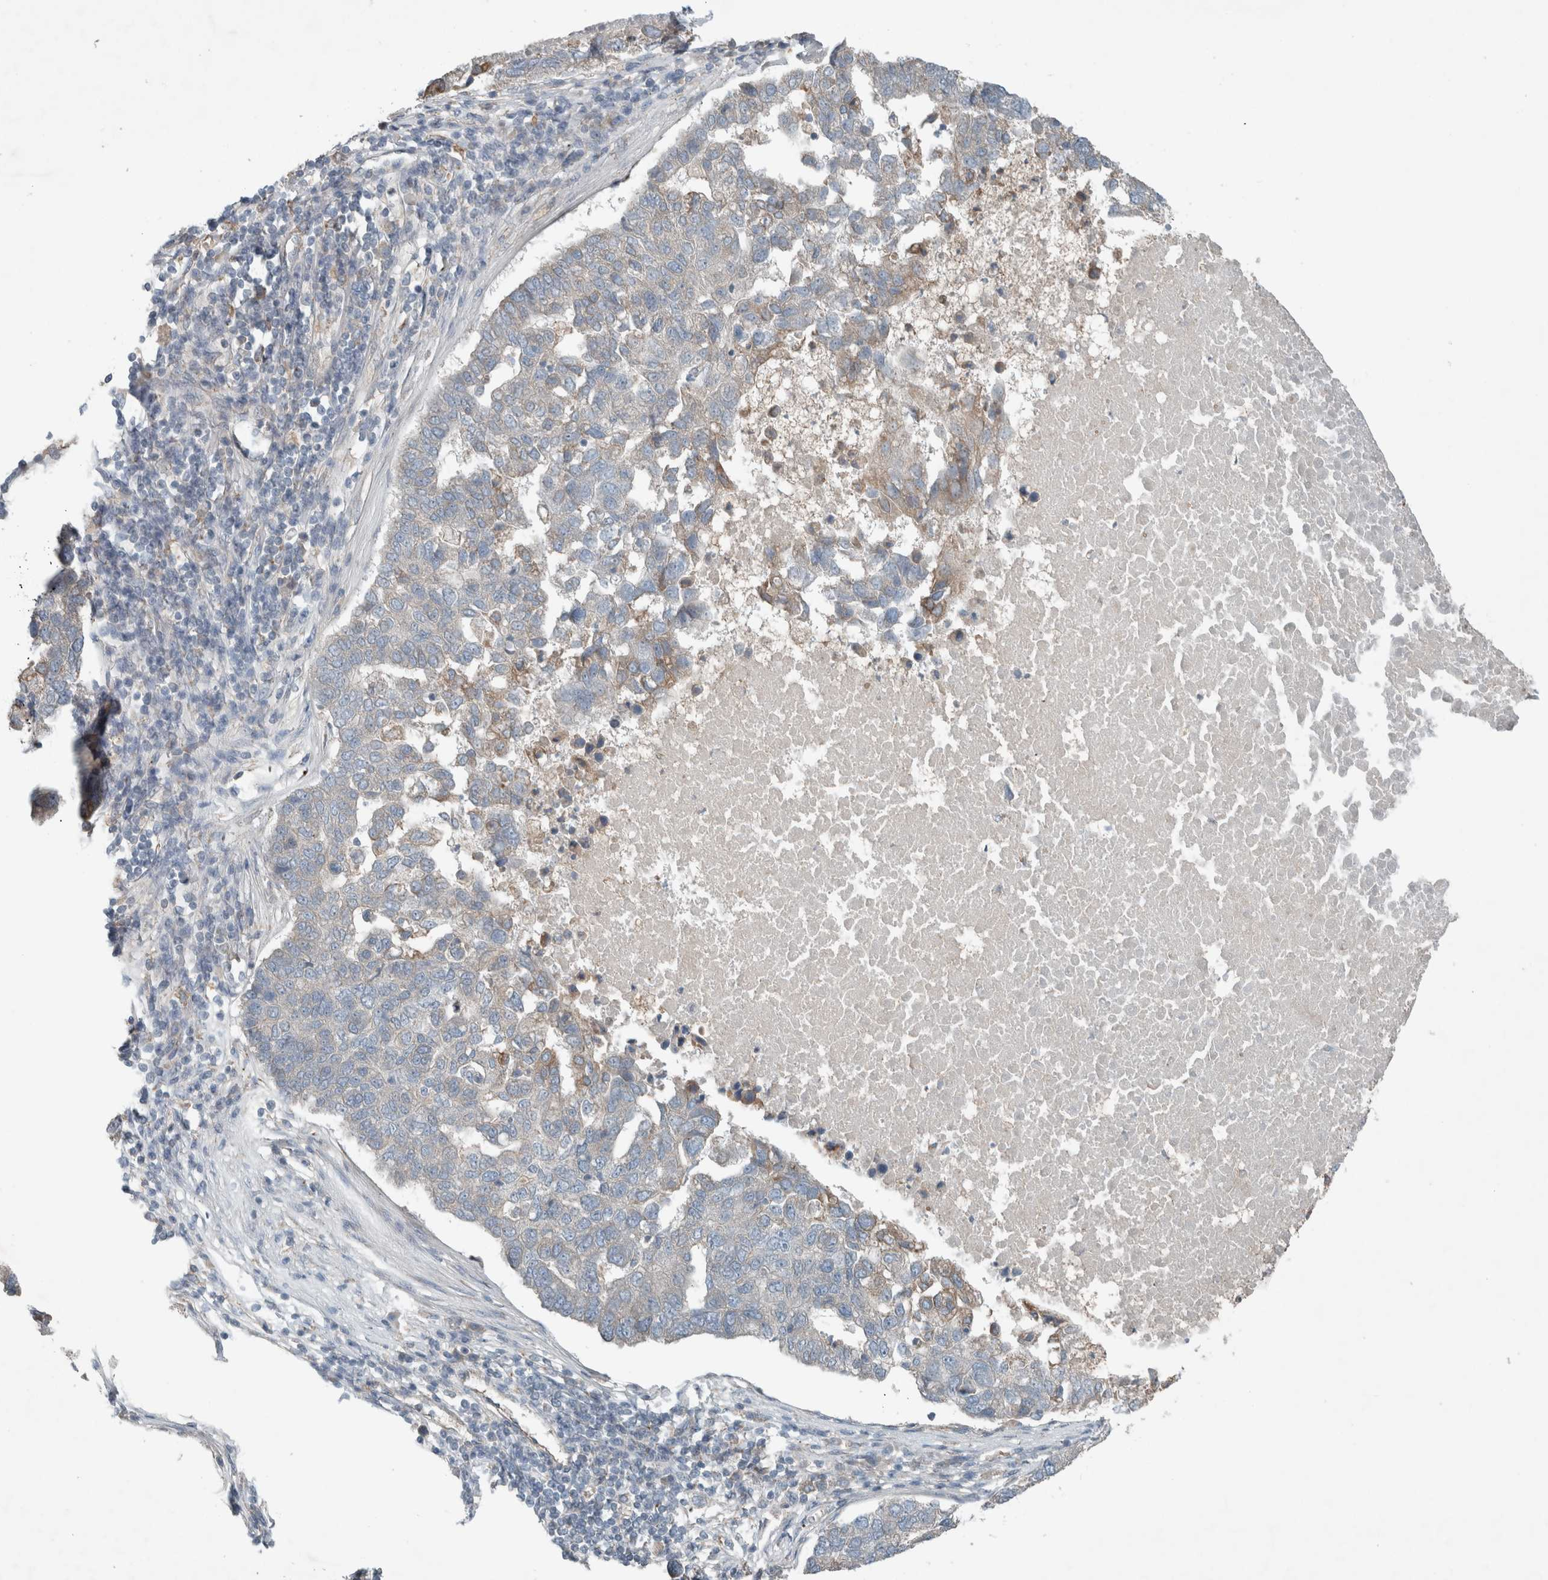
{"staining": {"intensity": "weak", "quantity": "<25%", "location": "cytoplasmic/membranous"}, "tissue": "pancreatic cancer", "cell_type": "Tumor cells", "image_type": "cancer", "snomed": [{"axis": "morphology", "description": "Adenocarcinoma, NOS"}, {"axis": "topography", "description": "Pancreas"}], "caption": "High magnification brightfield microscopy of adenocarcinoma (pancreatic) stained with DAB (brown) and counterstained with hematoxylin (blue): tumor cells show no significant positivity.", "gene": "JADE2", "patient": {"sex": "female", "age": 61}}